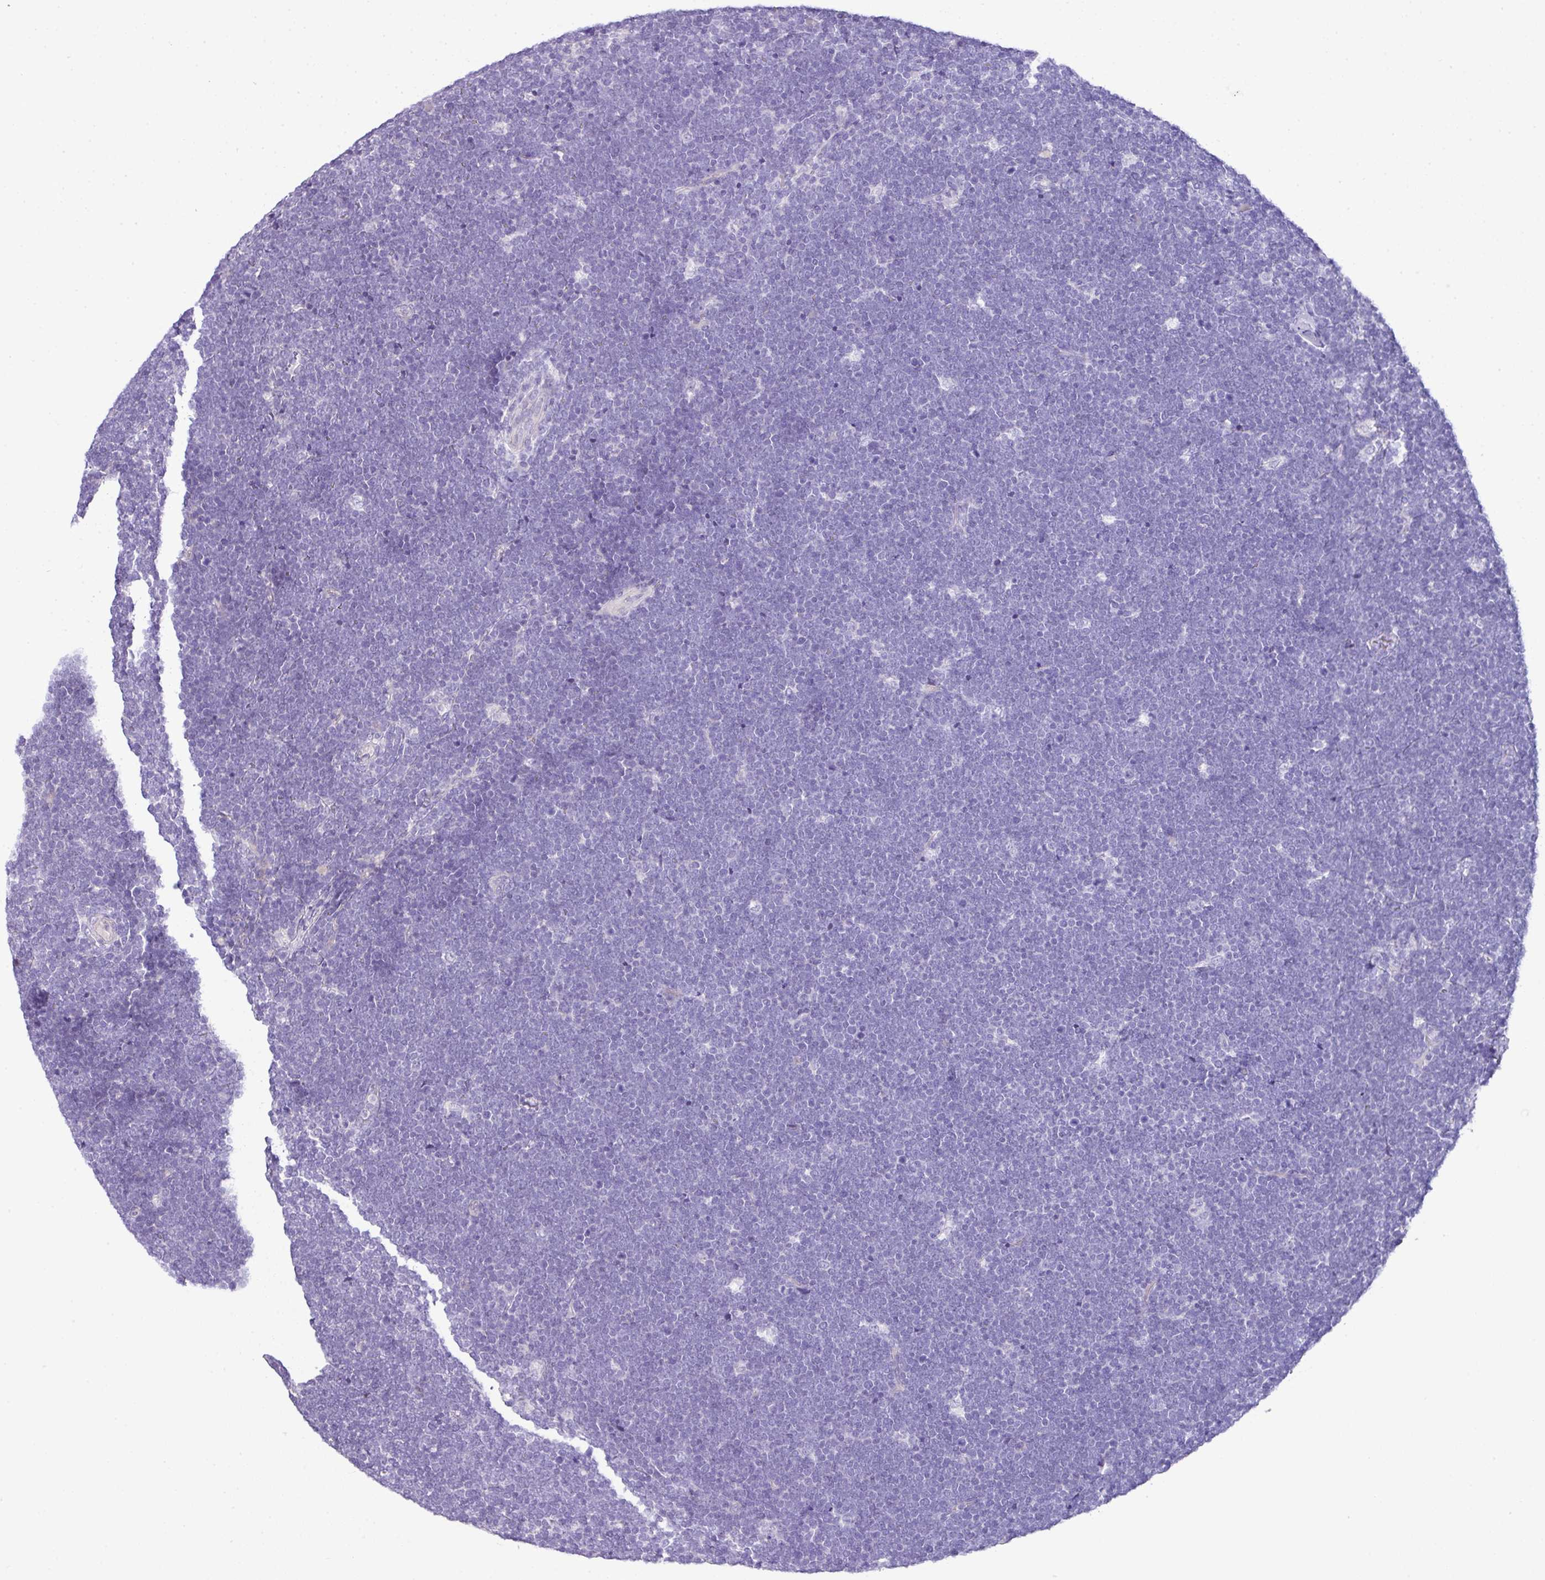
{"staining": {"intensity": "negative", "quantity": "none", "location": "none"}, "tissue": "lymphoma", "cell_type": "Tumor cells", "image_type": "cancer", "snomed": [{"axis": "morphology", "description": "Malignant lymphoma, non-Hodgkin's type, High grade"}, {"axis": "topography", "description": "Lymph node"}], "caption": "IHC histopathology image of lymphoma stained for a protein (brown), which shows no positivity in tumor cells.", "gene": "PIK3R5", "patient": {"sex": "male", "age": 13}}